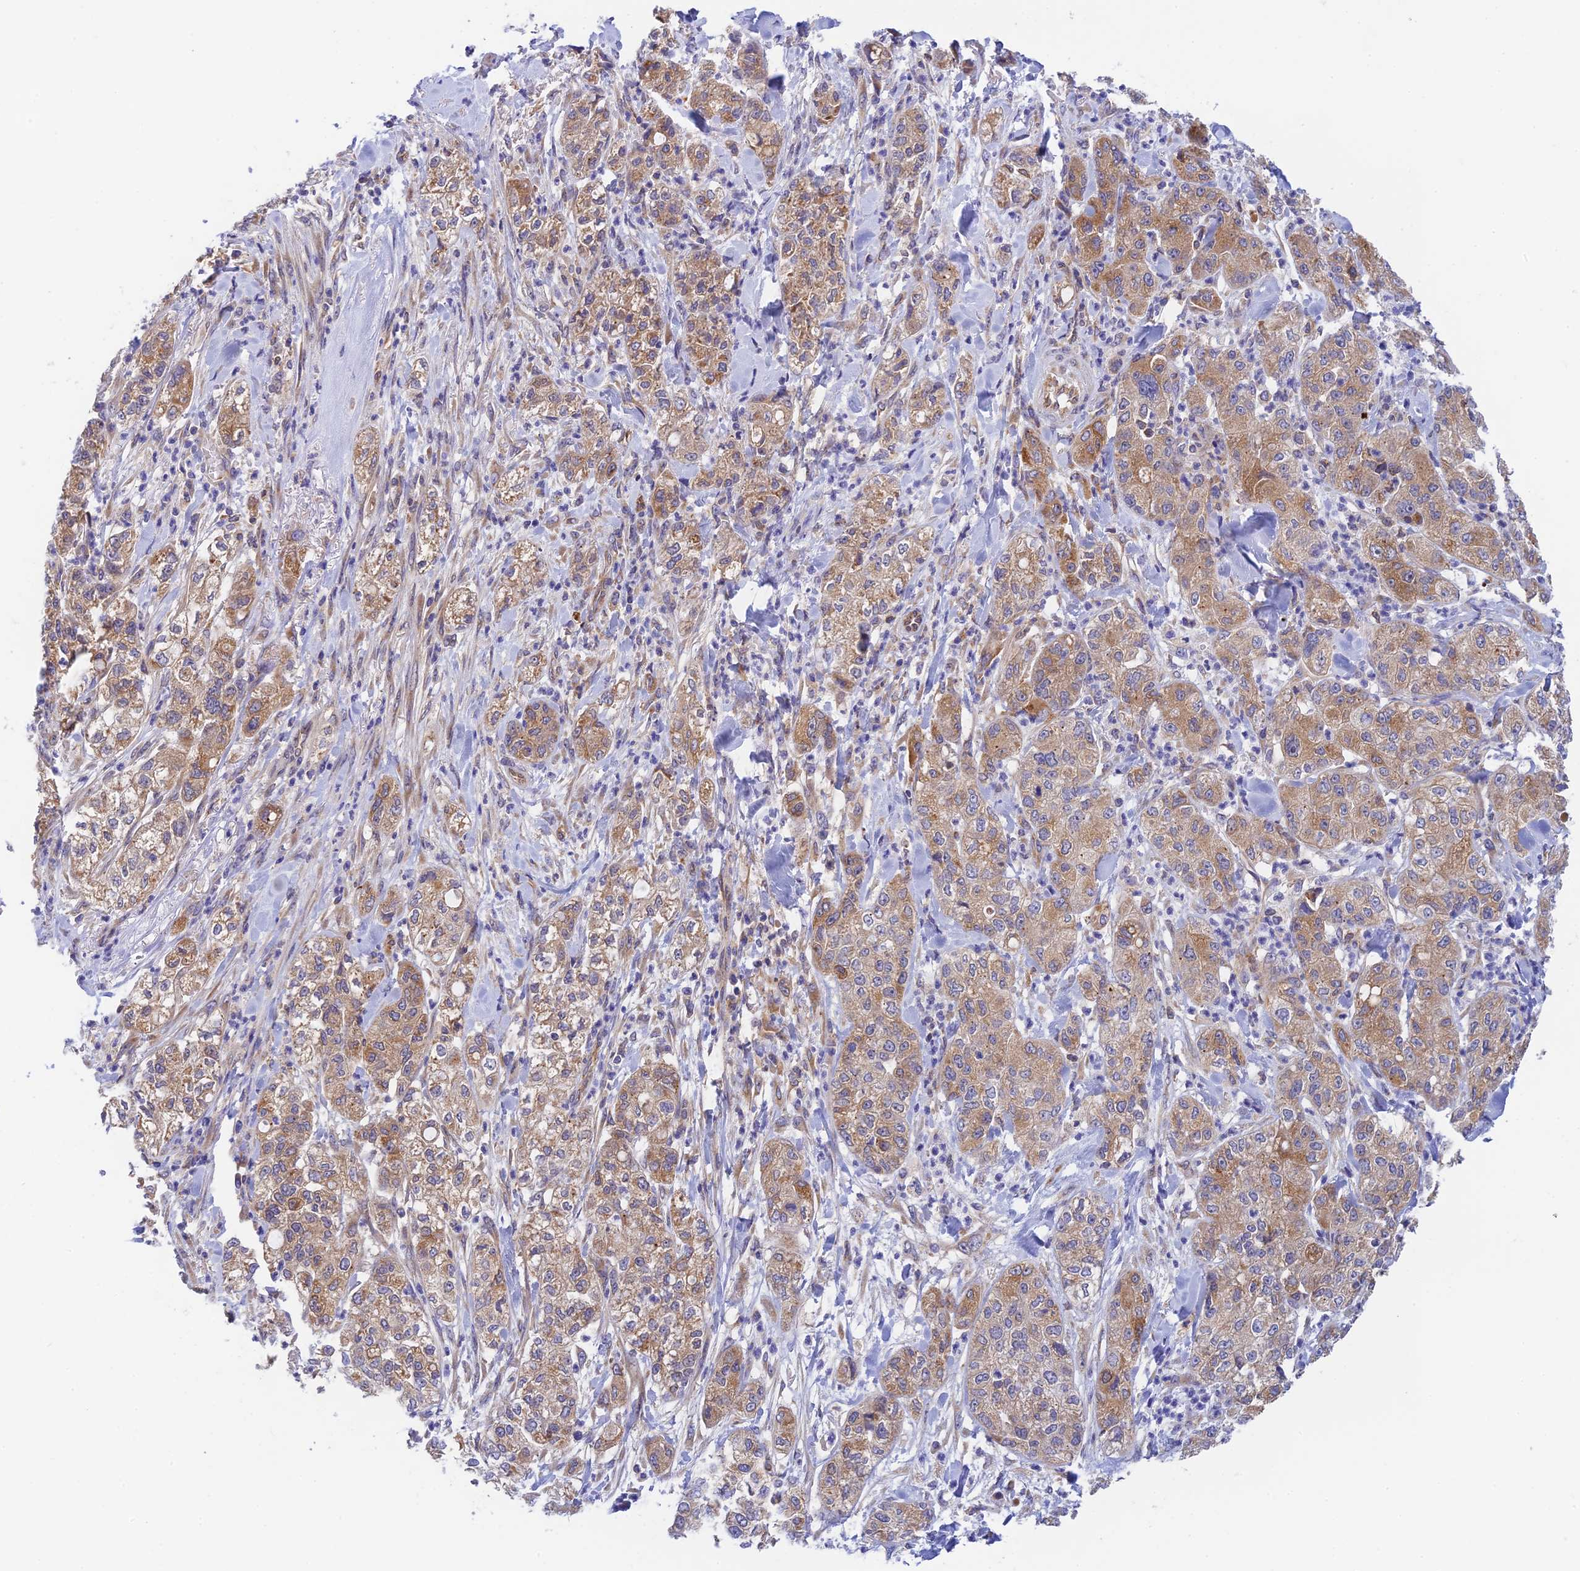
{"staining": {"intensity": "moderate", "quantity": ">75%", "location": "cytoplasmic/membranous"}, "tissue": "pancreatic cancer", "cell_type": "Tumor cells", "image_type": "cancer", "snomed": [{"axis": "morphology", "description": "Adenocarcinoma, NOS"}, {"axis": "topography", "description": "Pancreas"}], "caption": "Moderate cytoplasmic/membranous expression for a protein is appreciated in about >75% of tumor cells of adenocarcinoma (pancreatic) using immunohistochemistry.", "gene": "RANBP6", "patient": {"sex": "female", "age": 78}}